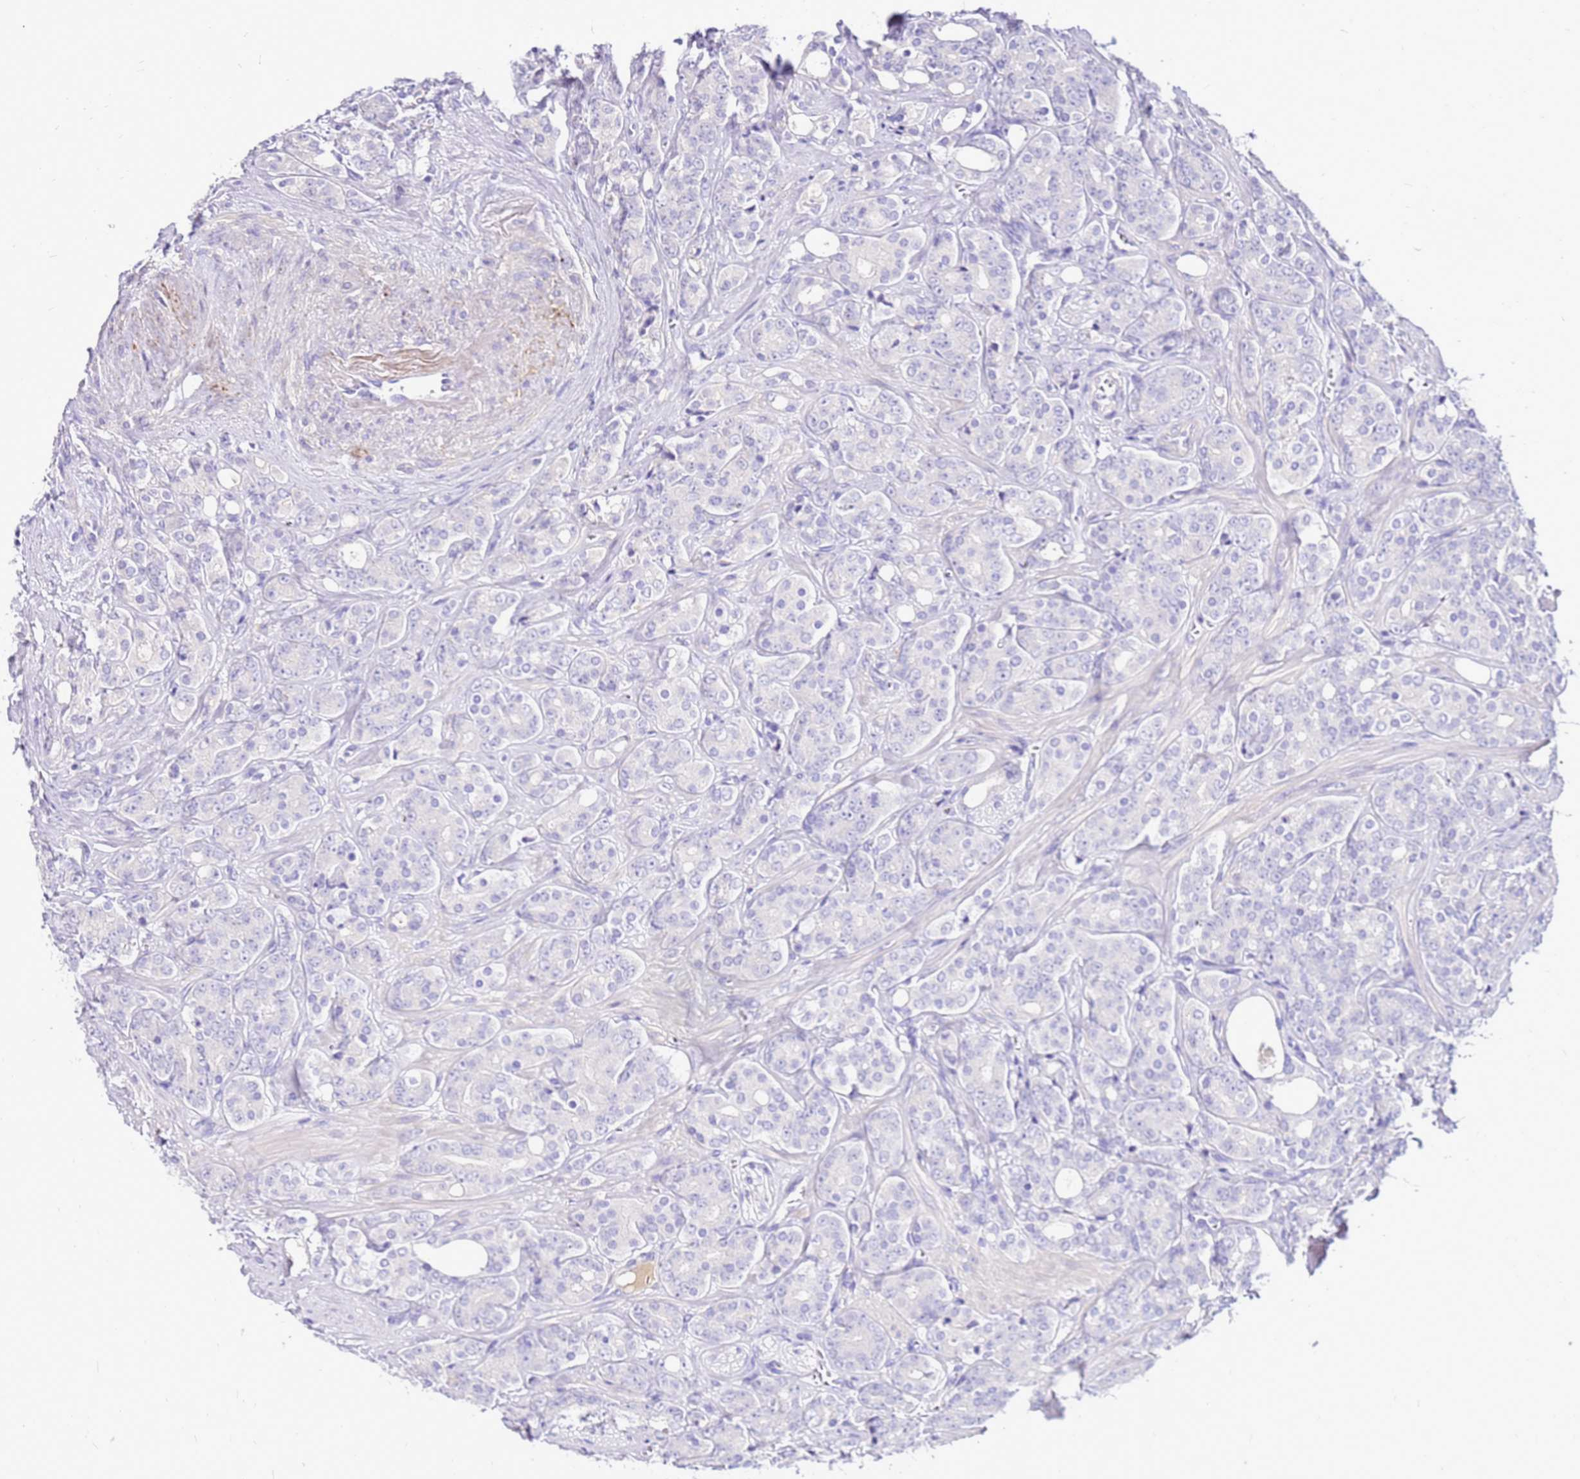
{"staining": {"intensity": "negative", "quantity": "none", "location": "none"}, "tissue": "prostate cancer", "cell_type": "Tumor cells", "image_type": "cancer", "snomed": [{"axis": "morphology", "description": "Adenocarcinoma, High grade"}, {"axis": "topography", "description": "Prostate"}], "caption": "The image demonstrates no staining of tumor cells in adenocarcinoma (high-grade) (prostate).", "gene": "DCDC2B", "patient": {"sex": "male", "age": 62}}